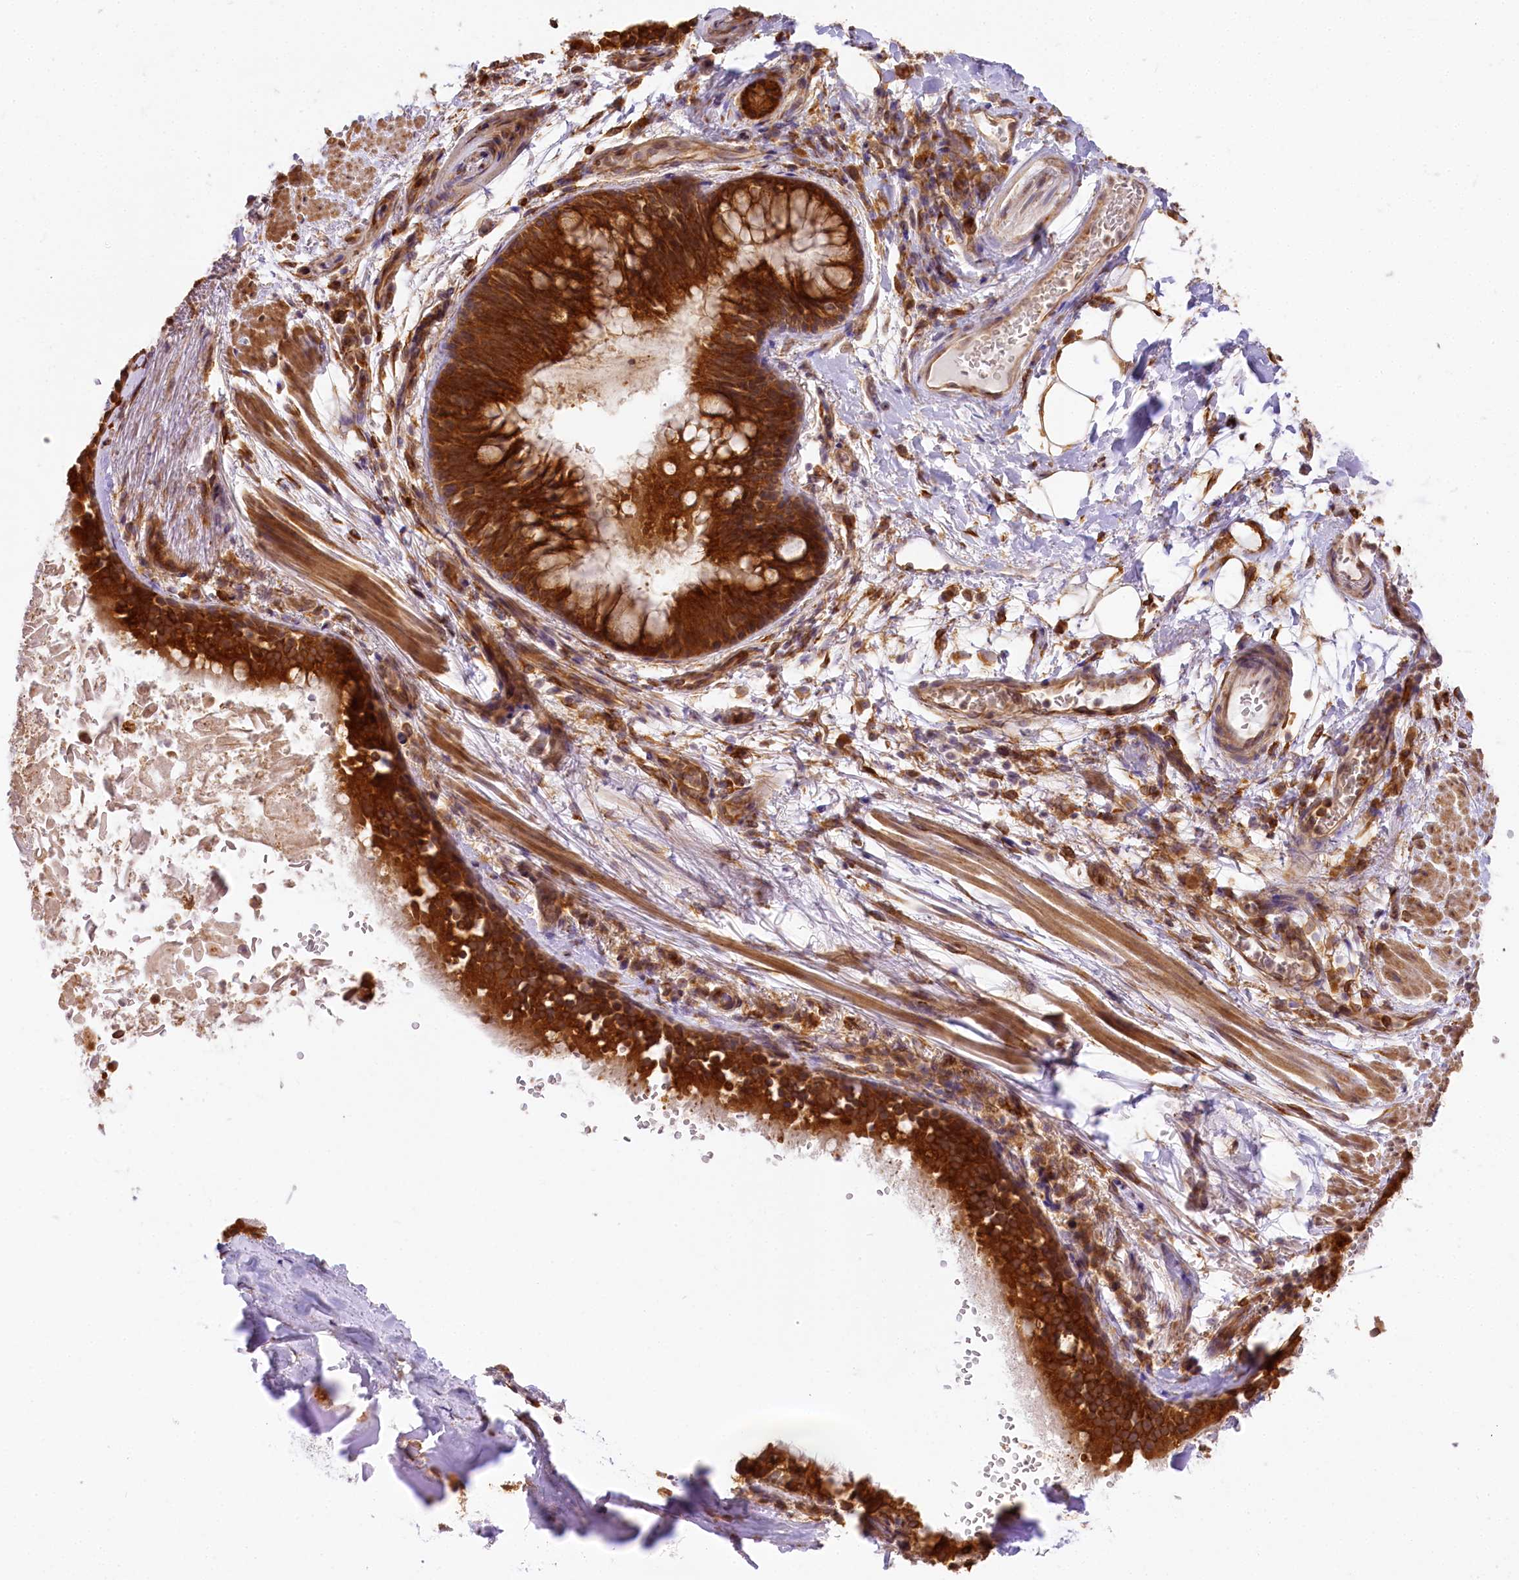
{"staining": {"intensity": "moderate", "quantity": ">75%", "location": "cytoplasmic/membranous"}, "tissue": "adipose tissue", "cell_type": "Adipocytes", "image_type": "normal", "snomed": [{"axis": "morphology", "description": "Normal tissue, NOS"}, {"axis": "topography", "description": "Lymph node"}, {"axis": "topography", "description": "Cartilage tissue"}, {"axis": "topography", "description": "Bronchus"}], "caption": "Adipose tissue stained with immunohistochemistry demonstrates moderate cytoplasmic/membranous positivity in about >75% of adipocytes. (brown staining indicates protein expression, while blue staining denotes nuclei).", "gene": "PPIP5K2", "patient": {"sex": "male", "age": 63}}